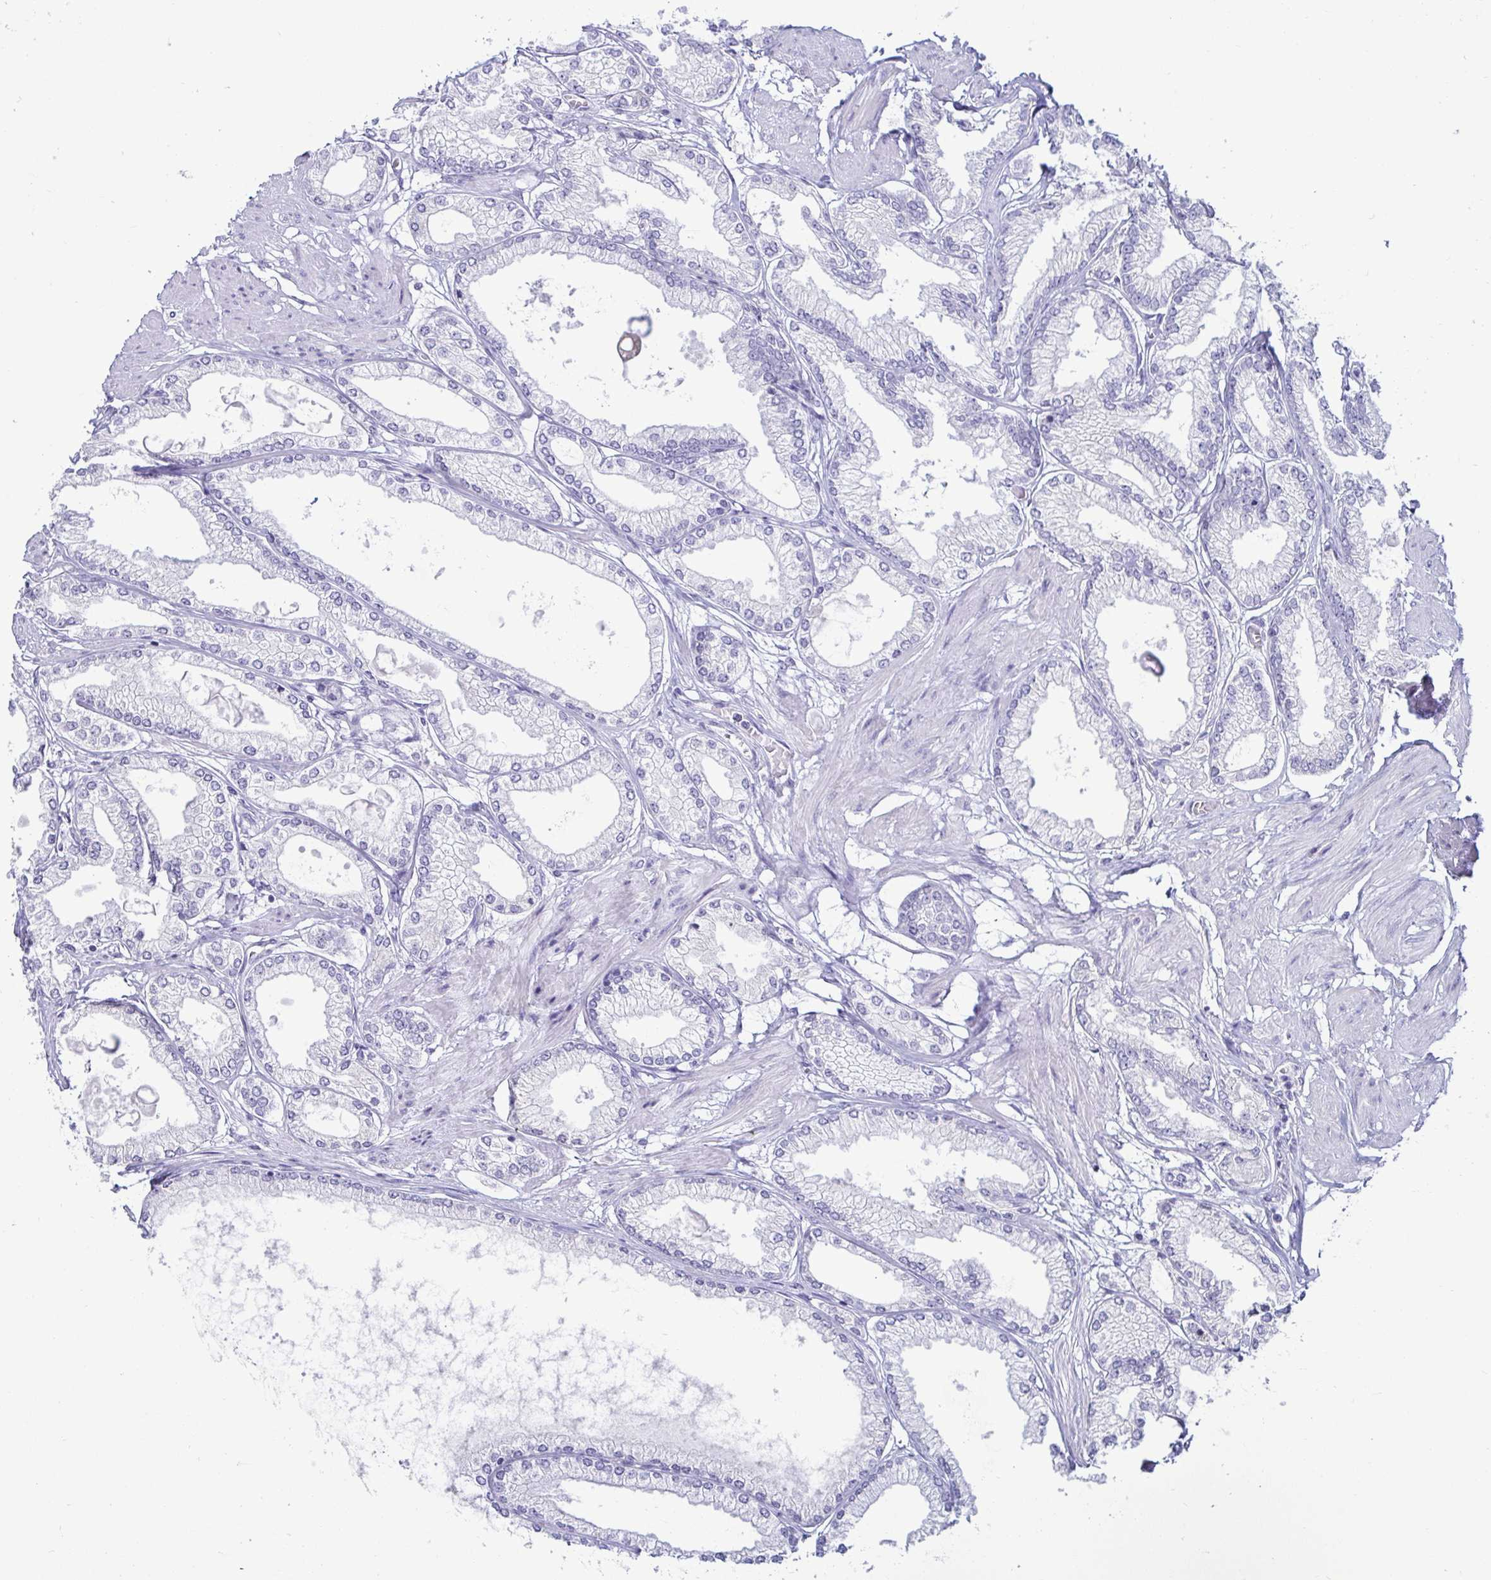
{"staining": {"intensity": "negative", "quantity": "none", "location": "none"}, "tissue": "prostate cancer", "cell_type": "Tumor cells", "image_type": "cancer", "snomed": [{"axis": "morphology", "description": "Adenocarcinoma, High grade"}, {"axis": "topography", "description": "Prostate"}], "caption": "This is an immunohistochemistry photomicrograph of human prostate cancer (high-grade adenocarcinoma). There is no staining in tumor cells.", "gene": "TFPI2", "patient": {"sex": "male", "age": 68}}